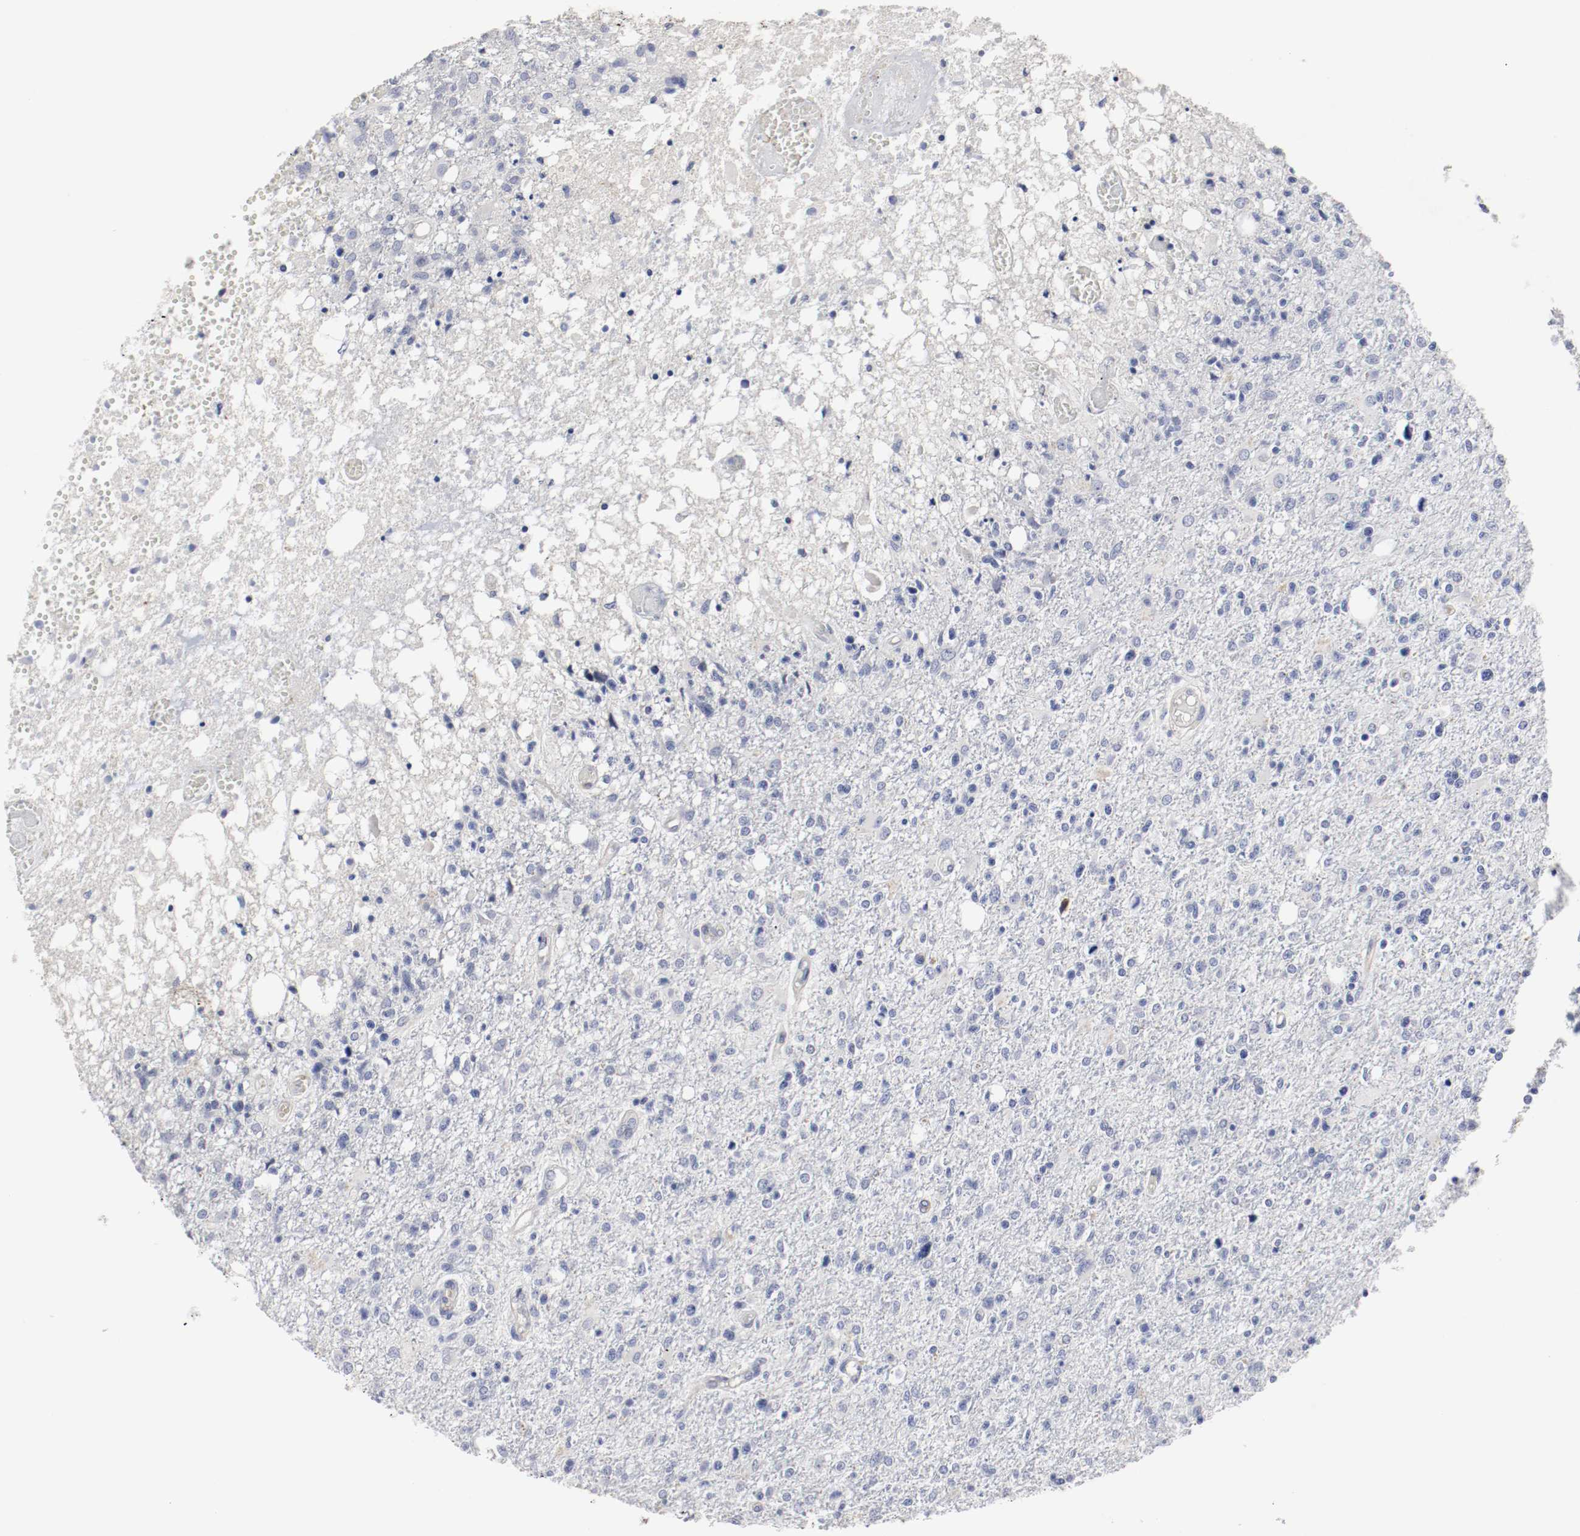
{"staining": {"intensity": "negative", "quantity": "none", "location": "none"}, "tissue": "glioma", "cell_type": "Tumor cells", "image_type": "cancer", "snomed": [{"axis": "morphology", "description": "Glioma, malignant, High grade"}, {"axis": "topography", "description": "Cerebral cortex"}], "caption": "Malignant glioma (high-grade) was stained to show a protein in brown. There is no significant expression in tumor cells.", "gene": "KIT", "patient": {"sex": "male", "age": 76}}